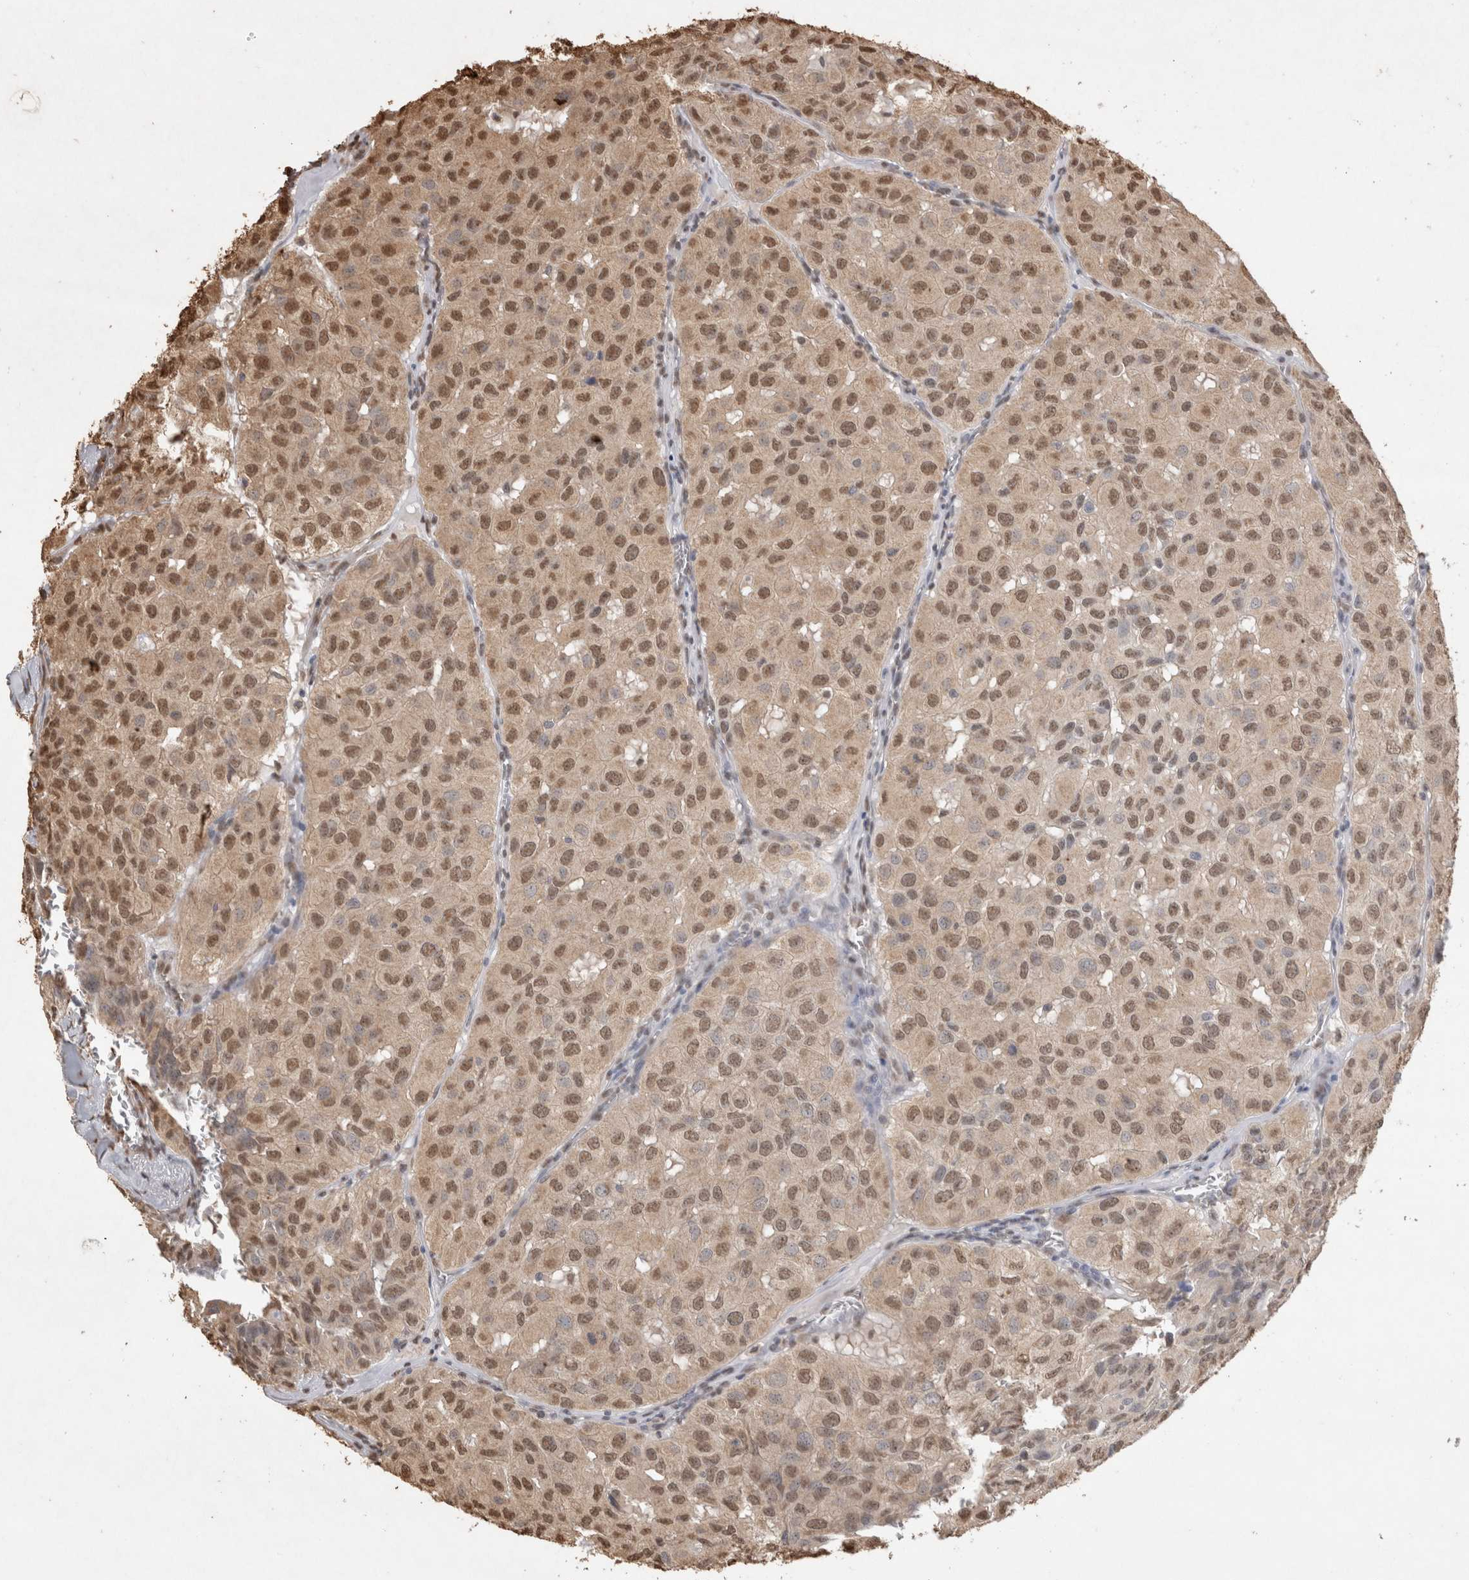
{"staining": {"intensity": "moderate", "quantity": ">75%", "location": "nuclear"}, "tissue": "head and neck cancer", "cell_type": "Tumor cells", "image_type": "cancer", "snomed": [{"axis": "morphology", "description": "Adenocarcinoma, NOS"}, {"axis": "topography", "description": "Salivary gland, NOS"}, {"axis": "topography", "description": "Head-Neck"}], "caption": "Human head and neck cancer (adenocarcinoma) stained with a protein marker demonstrates moderate staining in tumor cells.", "gene": "MLX", "patient": {"sex": "female", "age": 76}}